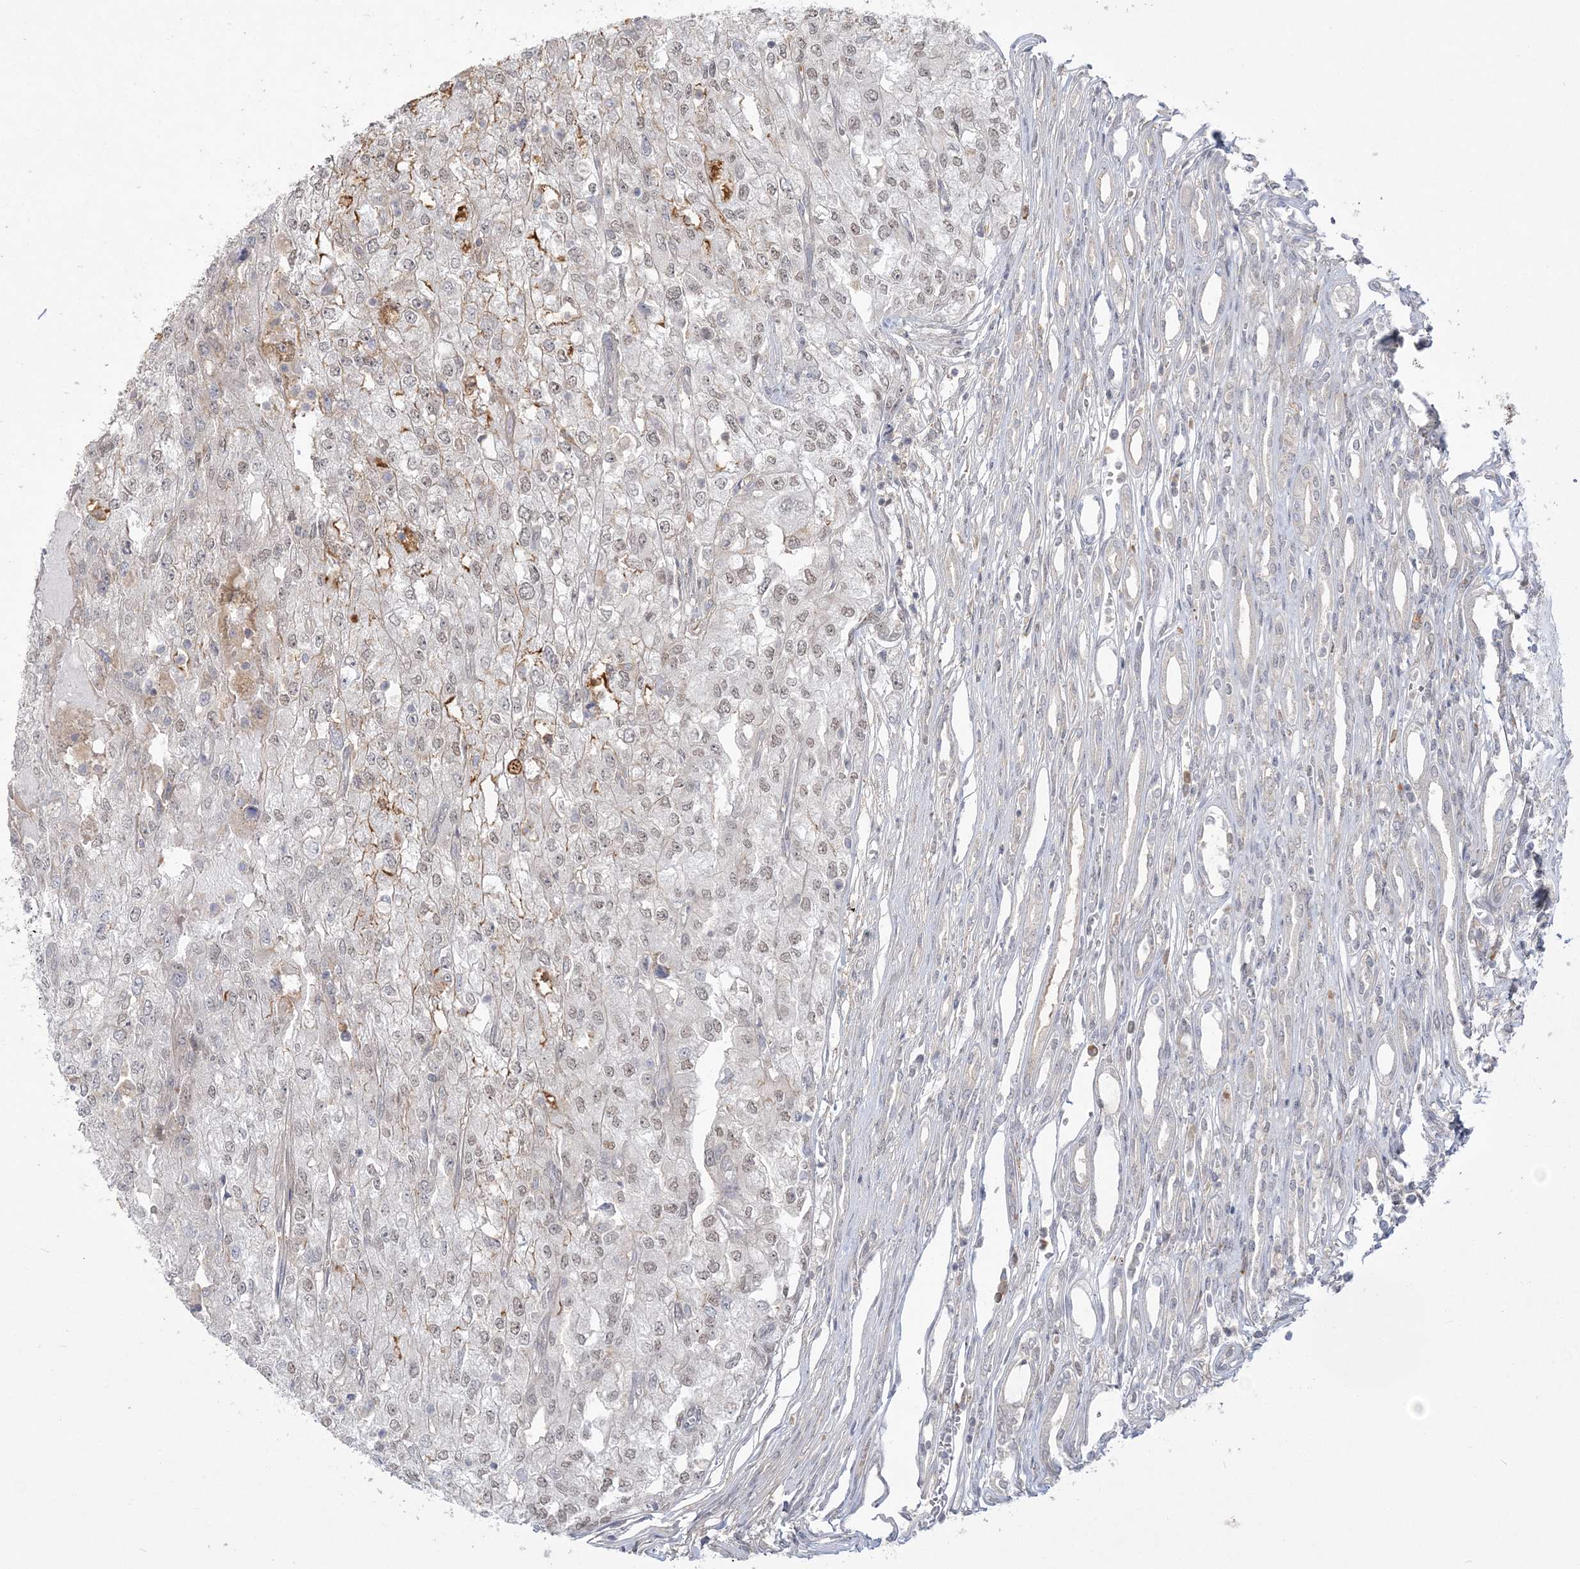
{"staining": {"intensity": "weak", "quantity": "25%-75%", "location": "cytoplasmic/membranous,nuclear"}, "tissue": "renal cancer", "cell_type": "Tumor cells", "image_type": "cancer", "snomed": [{"axis": "morphology", "description": "Adenocarcinoma, NOS"}, {"axis": "topography", "description": "Kidney"}], "caption": "This histopathology image shows adenocarcinoma (renal) stained with immunohistochemistry to label a protein in brown. The cytoplasmic/membranous and nuclear of tumor cells show weak positivity for the protein. Nuclei are counter-stained blue.", "gene": "ANKS1A", "patient": {"sex": "female", "age": 54}}